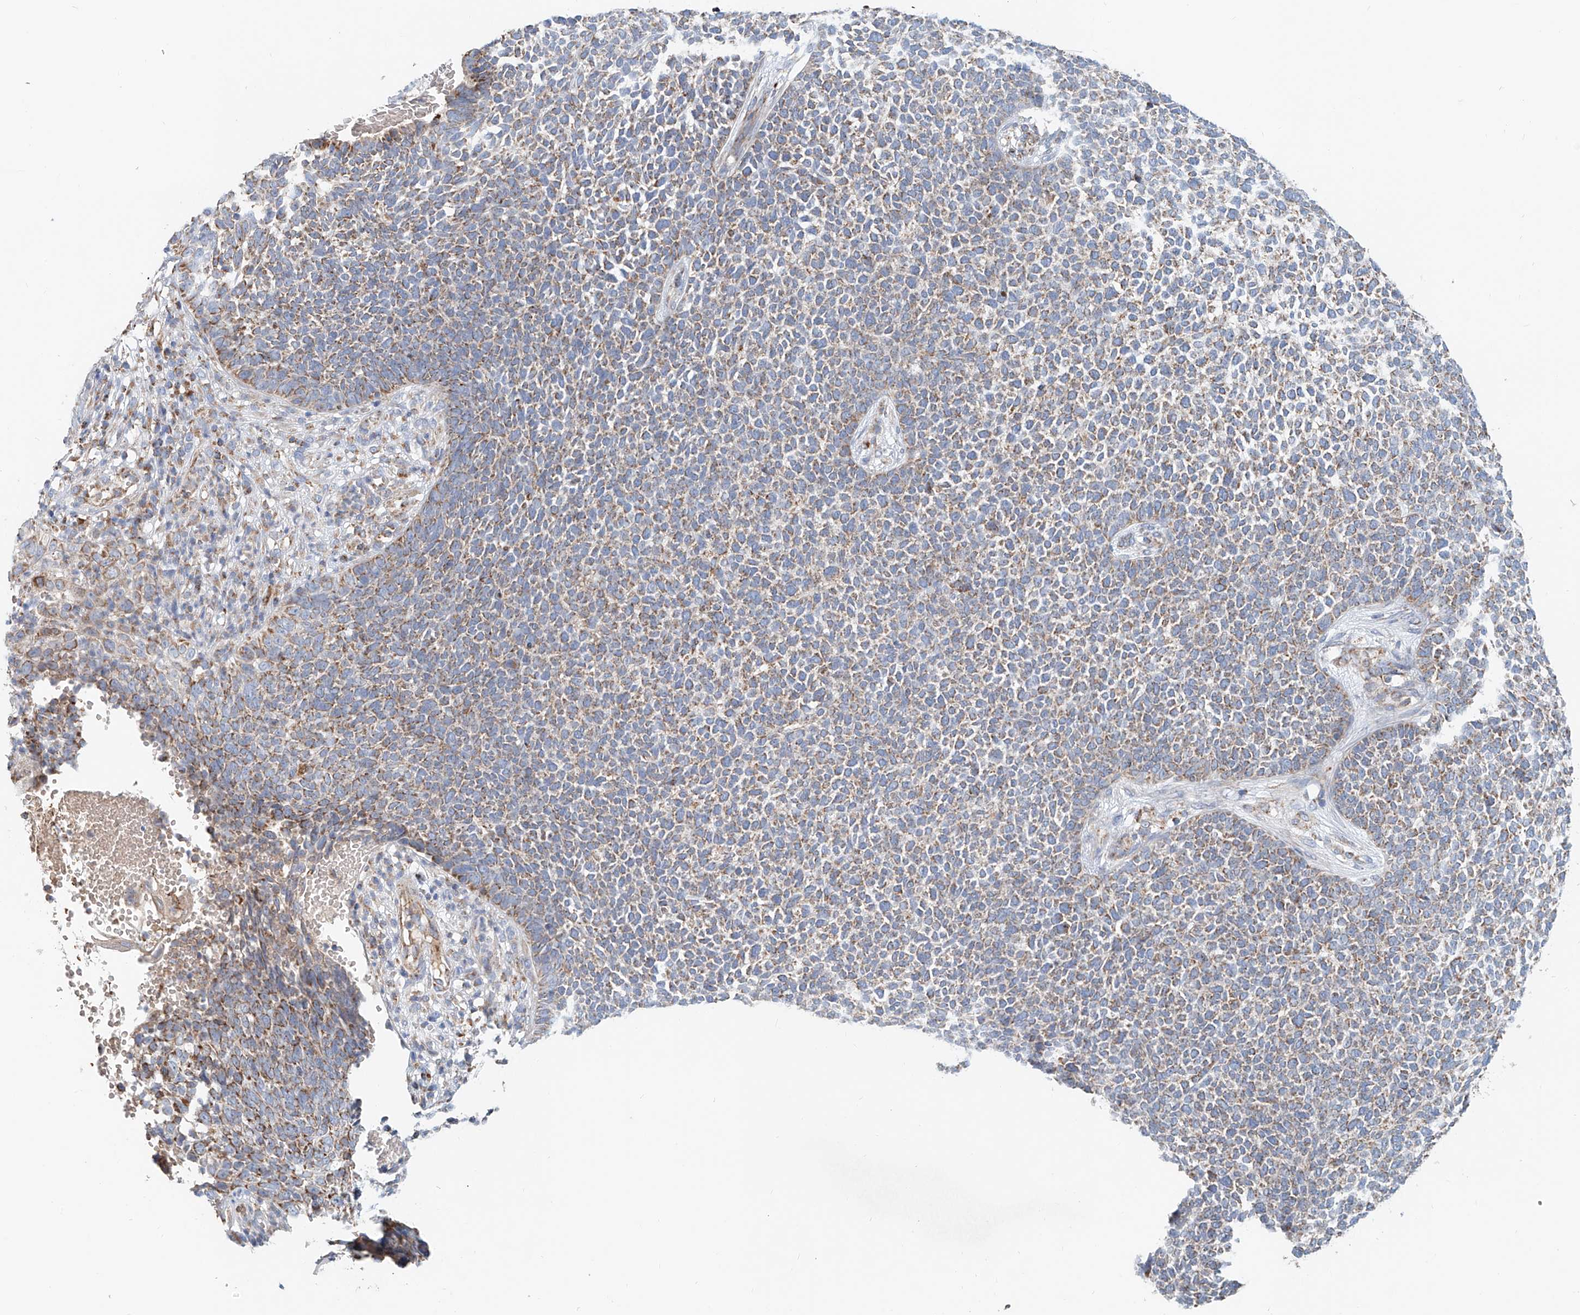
{"staining": {"intensity": "weak", "quantity": ">75%", "location": "cytoplasmic/membranous"}, "tissue": "skin cancer", "cell_type": "Tumor cells", "image_type": "cancer", "snomed": [{"axis": "morphology", "description": "Basal cell carcinoma"}, {"axis": "topography", "description": "Skin"}], "caption": "The micrograph reveals immunohistochemical staining of skin cancer (basal cell carcinoma). There is weak cytoplasmic/membranous positivity is seen in about >75% of tumor cells. The staining is performed using DAB brown chromogen to label protein expression. The nuclei are counter-stained blue using hematoxylin.", "gene": "CARD10", "patient": {"sex": "female", "age": 84}}